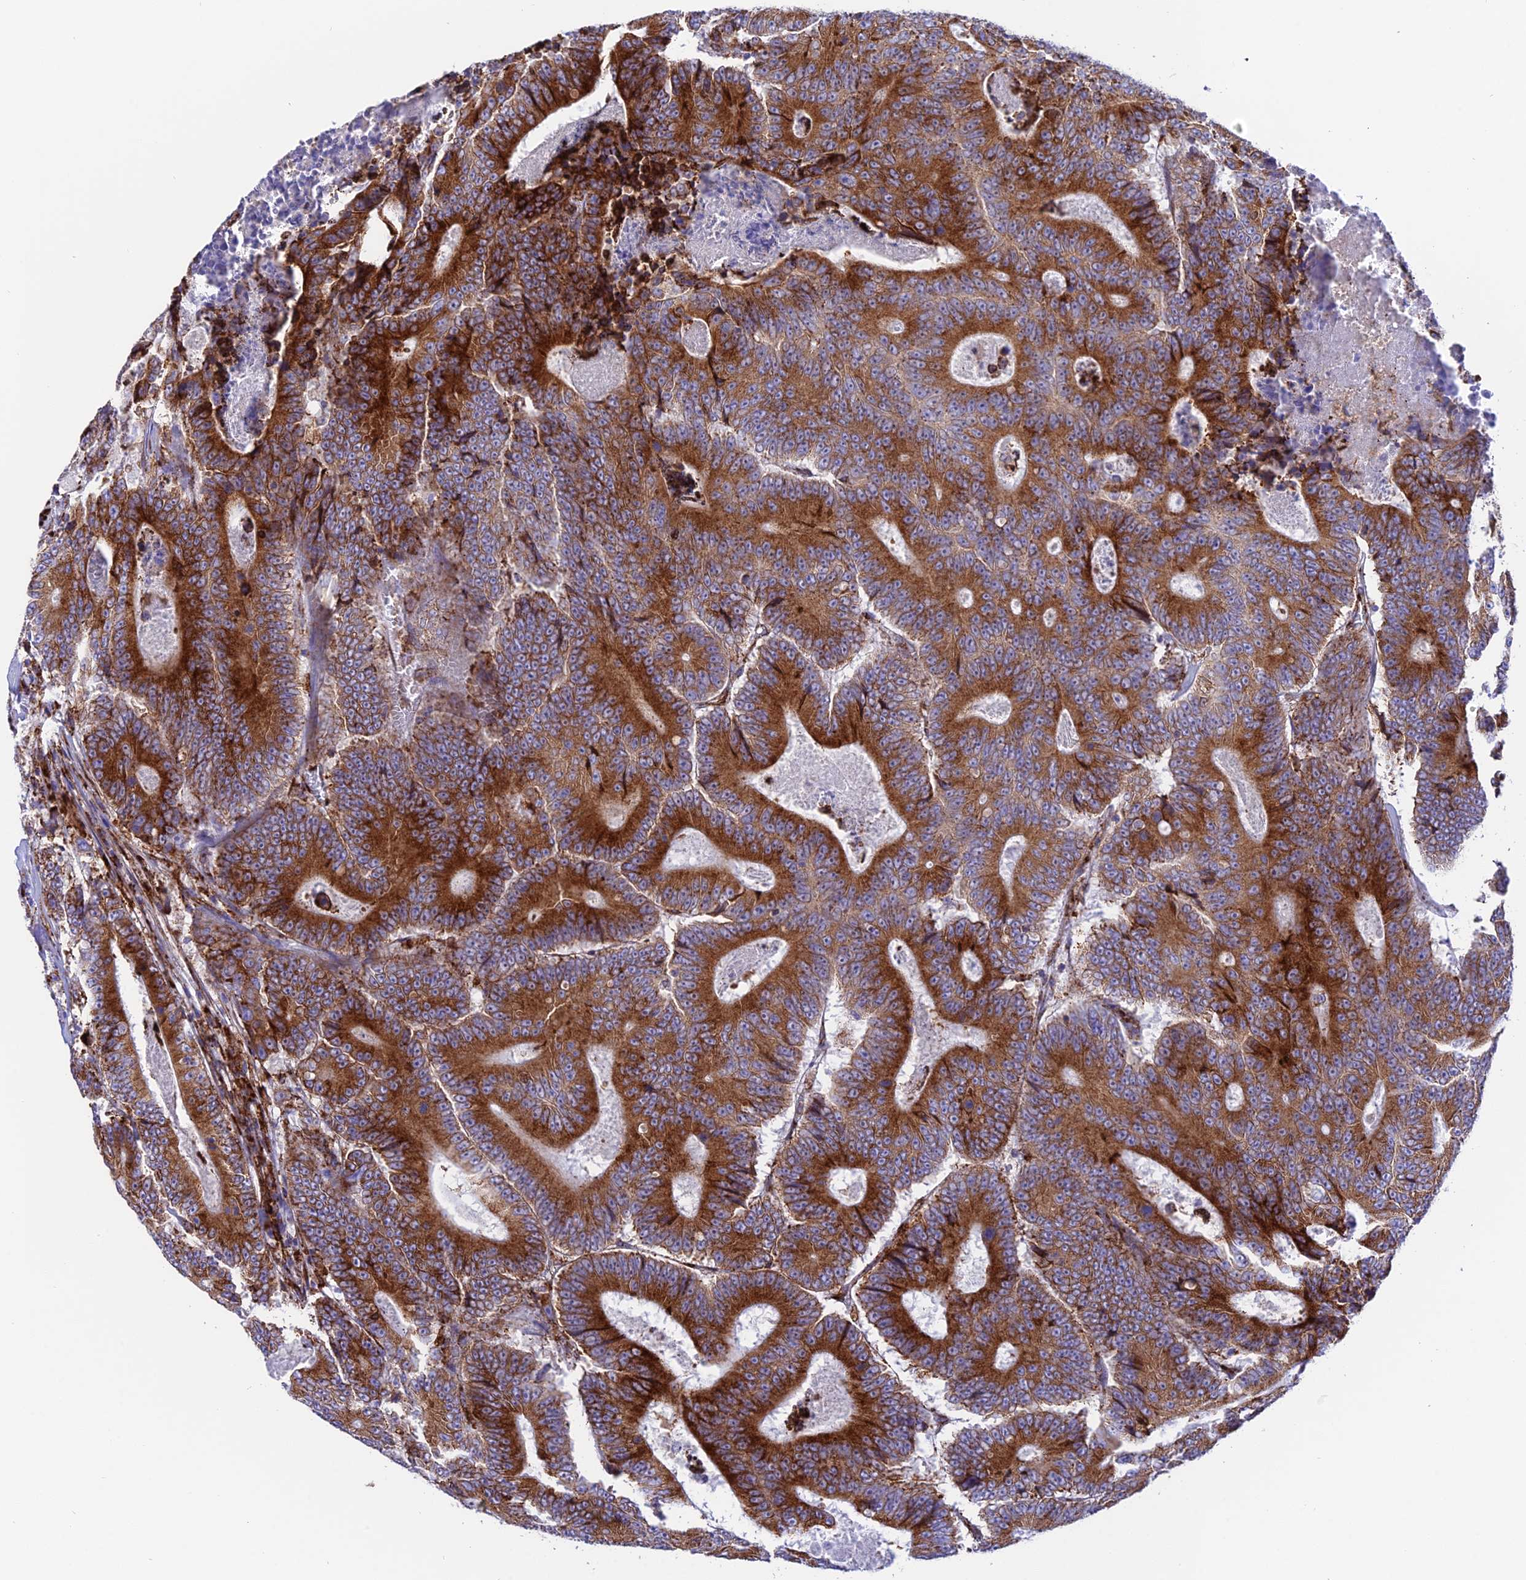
{"staining": {"intensity": "strong", "quantity": ">75%", "location": "cytoplasmic/membranous"}, "tissue": "colorectal cancer", "cell_type": "Tumor cells", "image_type": "cancer", "snomed": [{"axis": "morphology", "description": "Adenocarcinoma, NOS"}, {"axis": "topography", "description": "Colon"}], "caption": "There is high levels of strong cytoplasmic/membranous staining in tumor cells of colorectal cancer (adenocarcinoma), as demonstrated by immunohistochemical staining (brown color).", "gene": "TUBGCP6", "patient": {"sex": "male", "age": 83}}